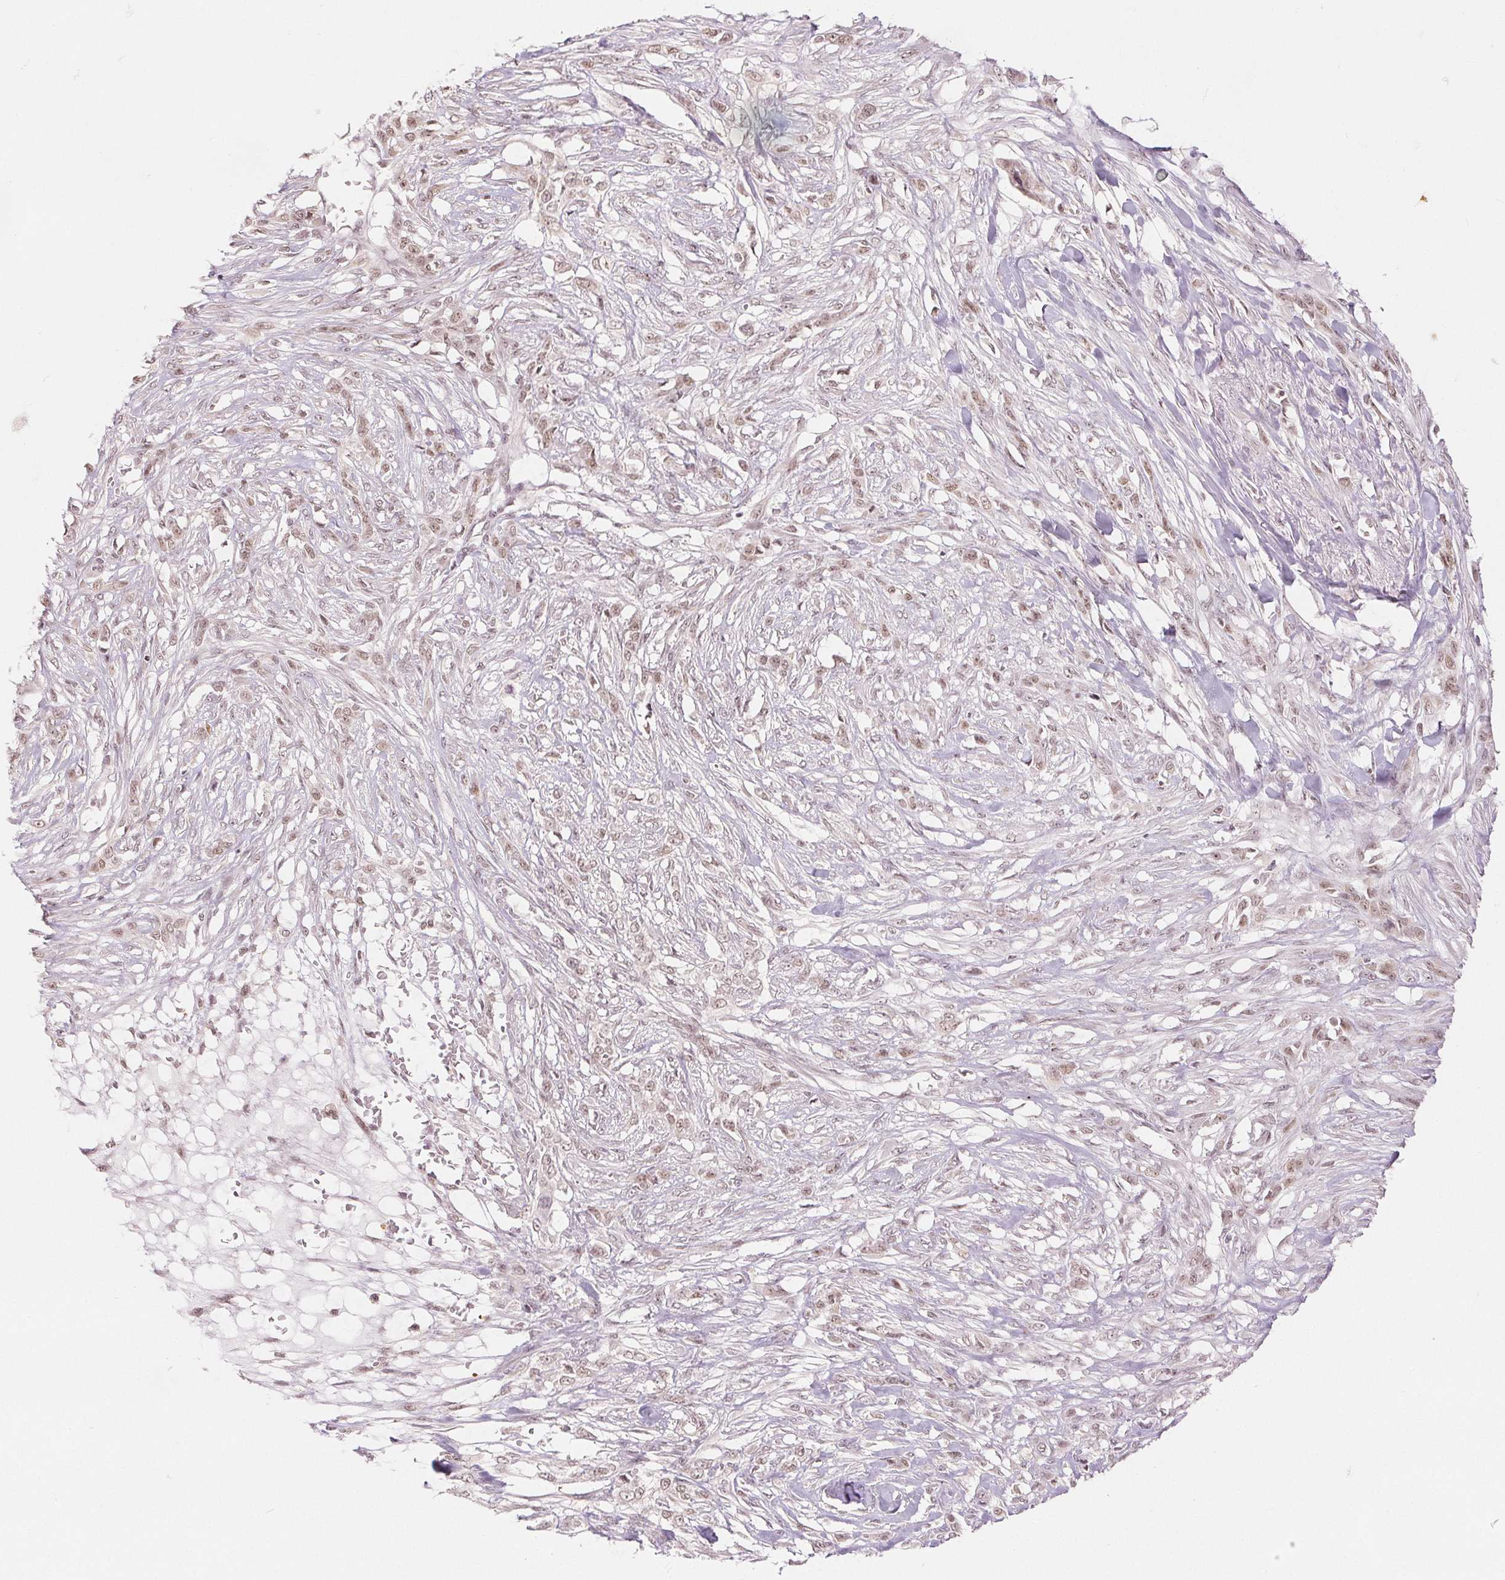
{"staining": {"intensity": "weak", "quantity": ">75%", "location": "nuclear"}, "tissue": "skin cancer", "cell_type": "Tumor cells", "image_type": "cancer", "snomed": [{"axis": "morphology", "description": "Squamous cell carcinoma, NOS"}, {"axis": "topography", "description": "Skin"}], "caption": "Tumor cells demonstrate low levels of weak nuclear positivity in approximately >75% of cells in skin cancer. The protein of interest is stained brown, and the nuclei are stained in blue (DAB (3,3'-diaminobenzidine) IHC with brightfield microscopy, high magnification).", "gene": "DEK", "patient": {"sex": "female", "age": 59}}